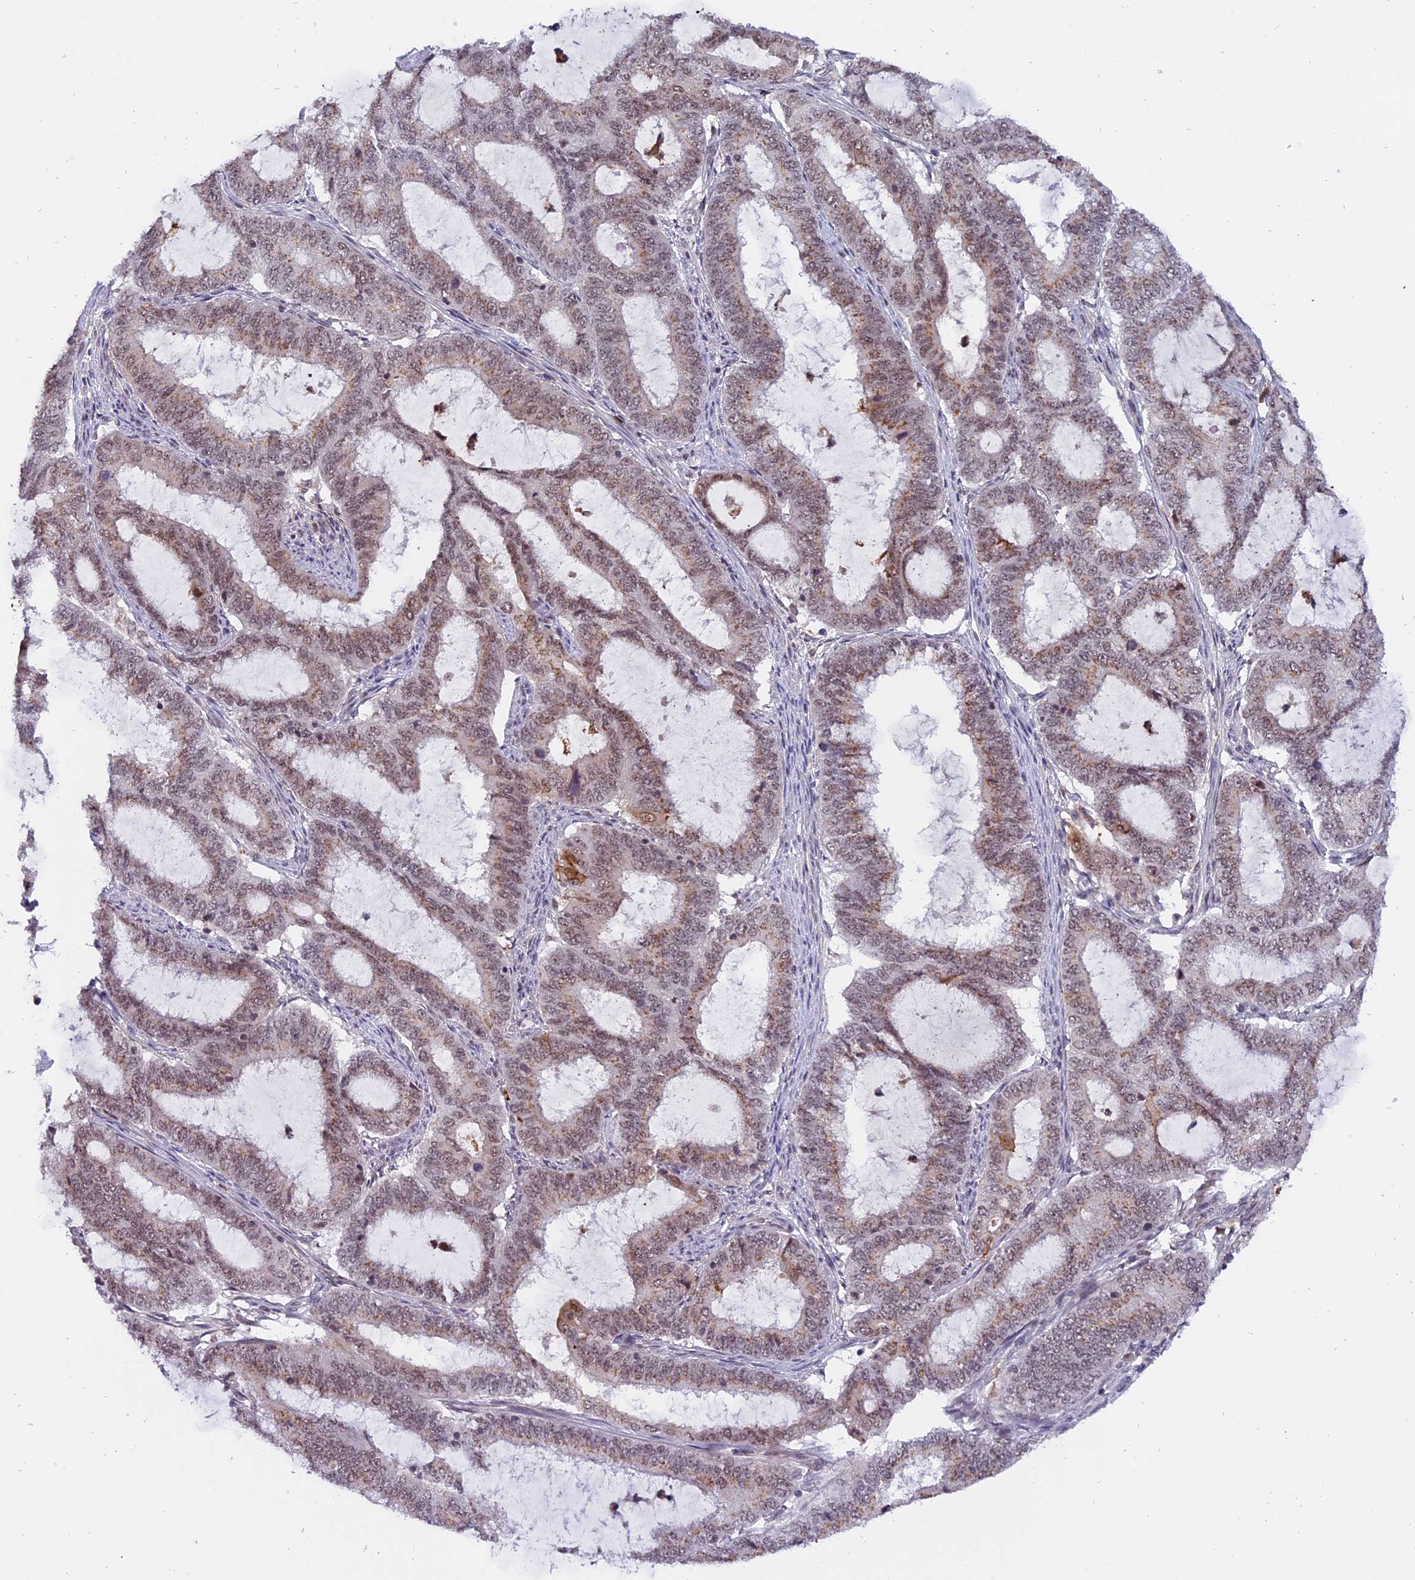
{"staining": {"intensity": "moderate", "quantity": ">75%", "location": "nuclear"}, "tissue": "endometrial cancer", "cell_type": "Tumor cells", "image_type": "cancer", "snomed": [{"axis": "morphology", "description": "Adenocarcinoma, NOS"}, {"axis": "topography", "description": "Endometrium"}], "caption": "An immunohistochemistry image of neoplastic tissue is shown. Protein staining in brown shows moderate nuclear positivity in adenocarcinoma (endometrial) within tumor cells.", "gene": "TADA3", "patient": {"sex": "female", "age": 51}}